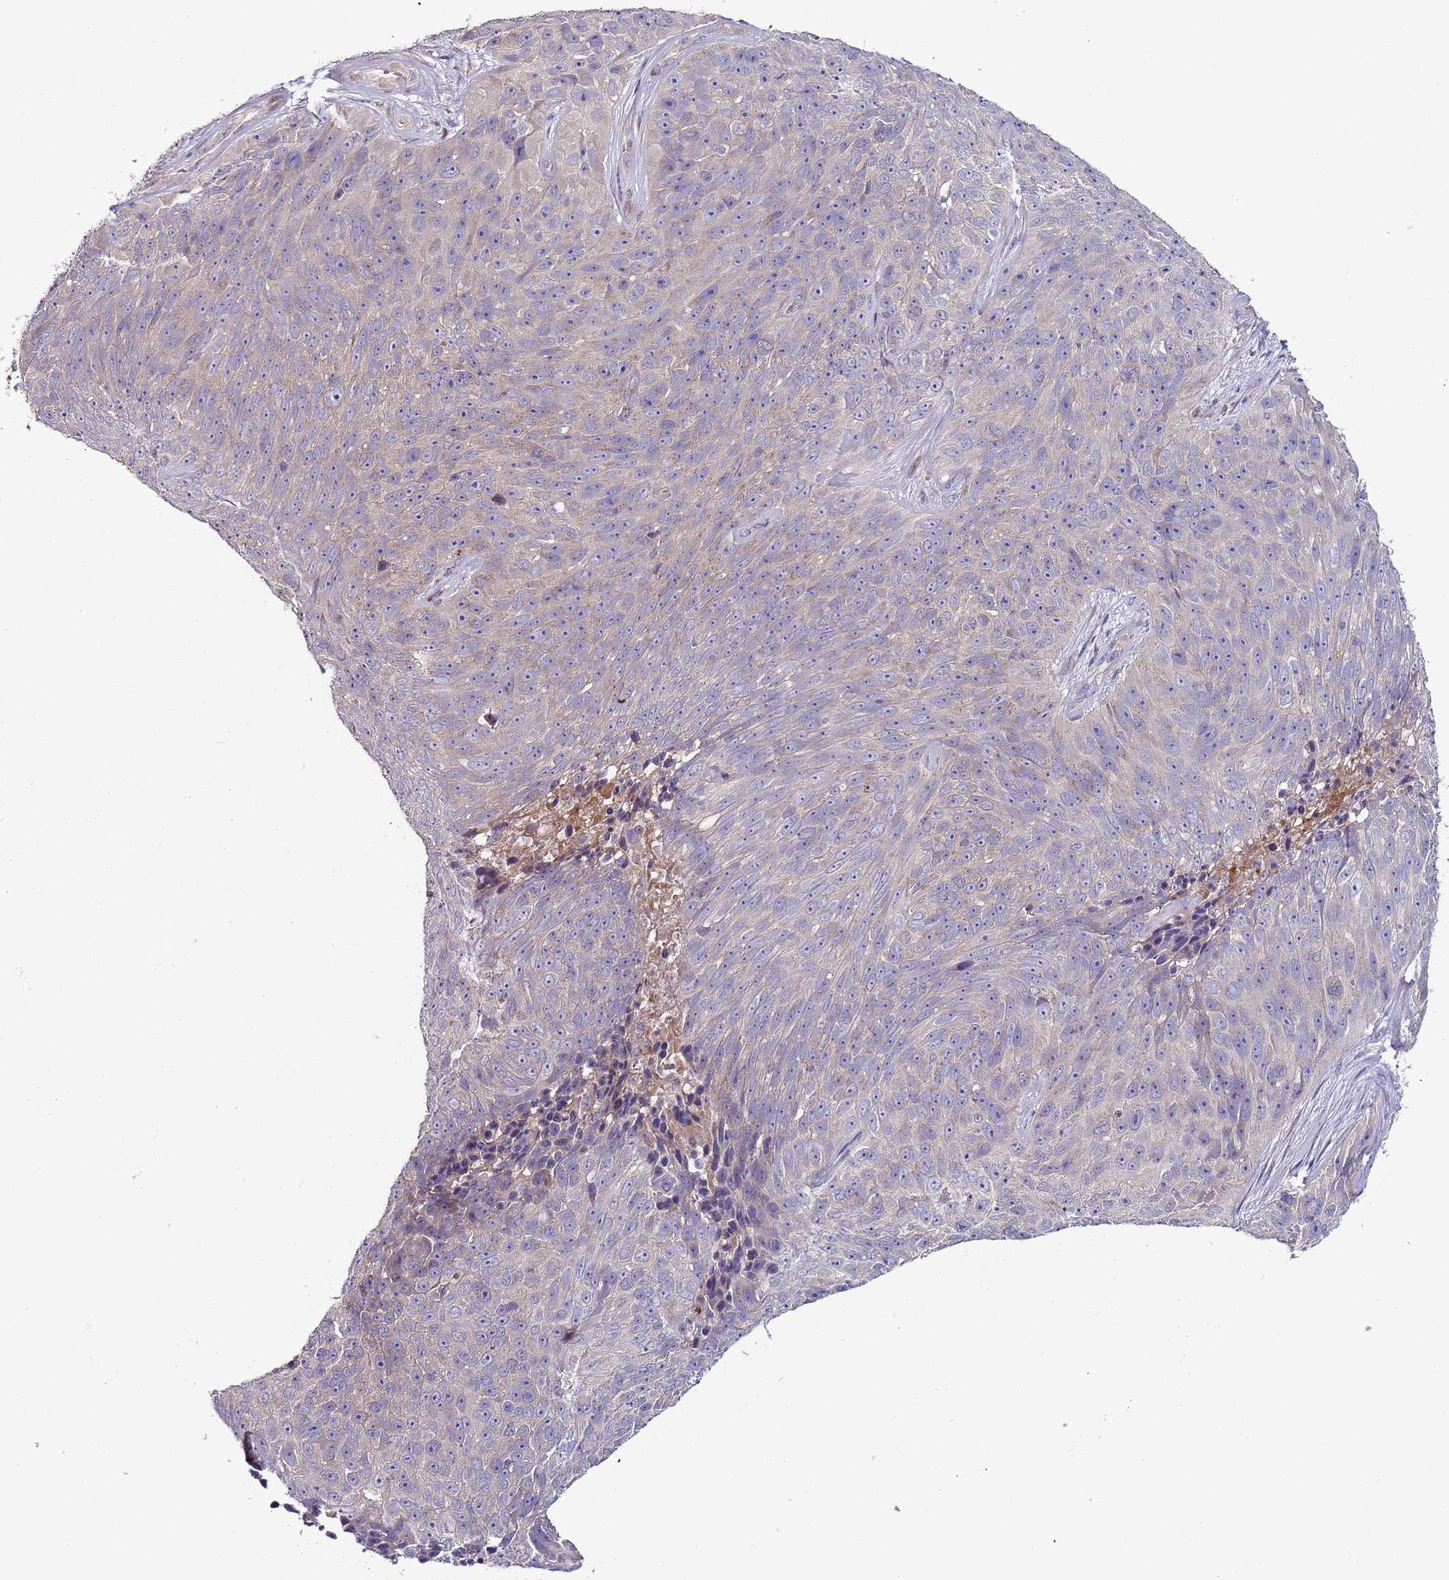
{"staining": {"intensity": "negative", "quantity": "none", "location": "none"}, "tissue": "skin cancer", "cell_type": "Tumor cells", "image_type": "cancer", "snomed": [{"axis": "morphology", "description": "Squamous cell carcinoma, NOS"}, {"axis": "topography", "description": "Skin"}], "caption": "Human skin cancer (squamous cell carcinoma) stained for a protein using immunohistochemistry (IHC) exhibits no positivity in tumor cells.", "gene": "FAM20A", "patient": {"sex": "female", "age": 87}}